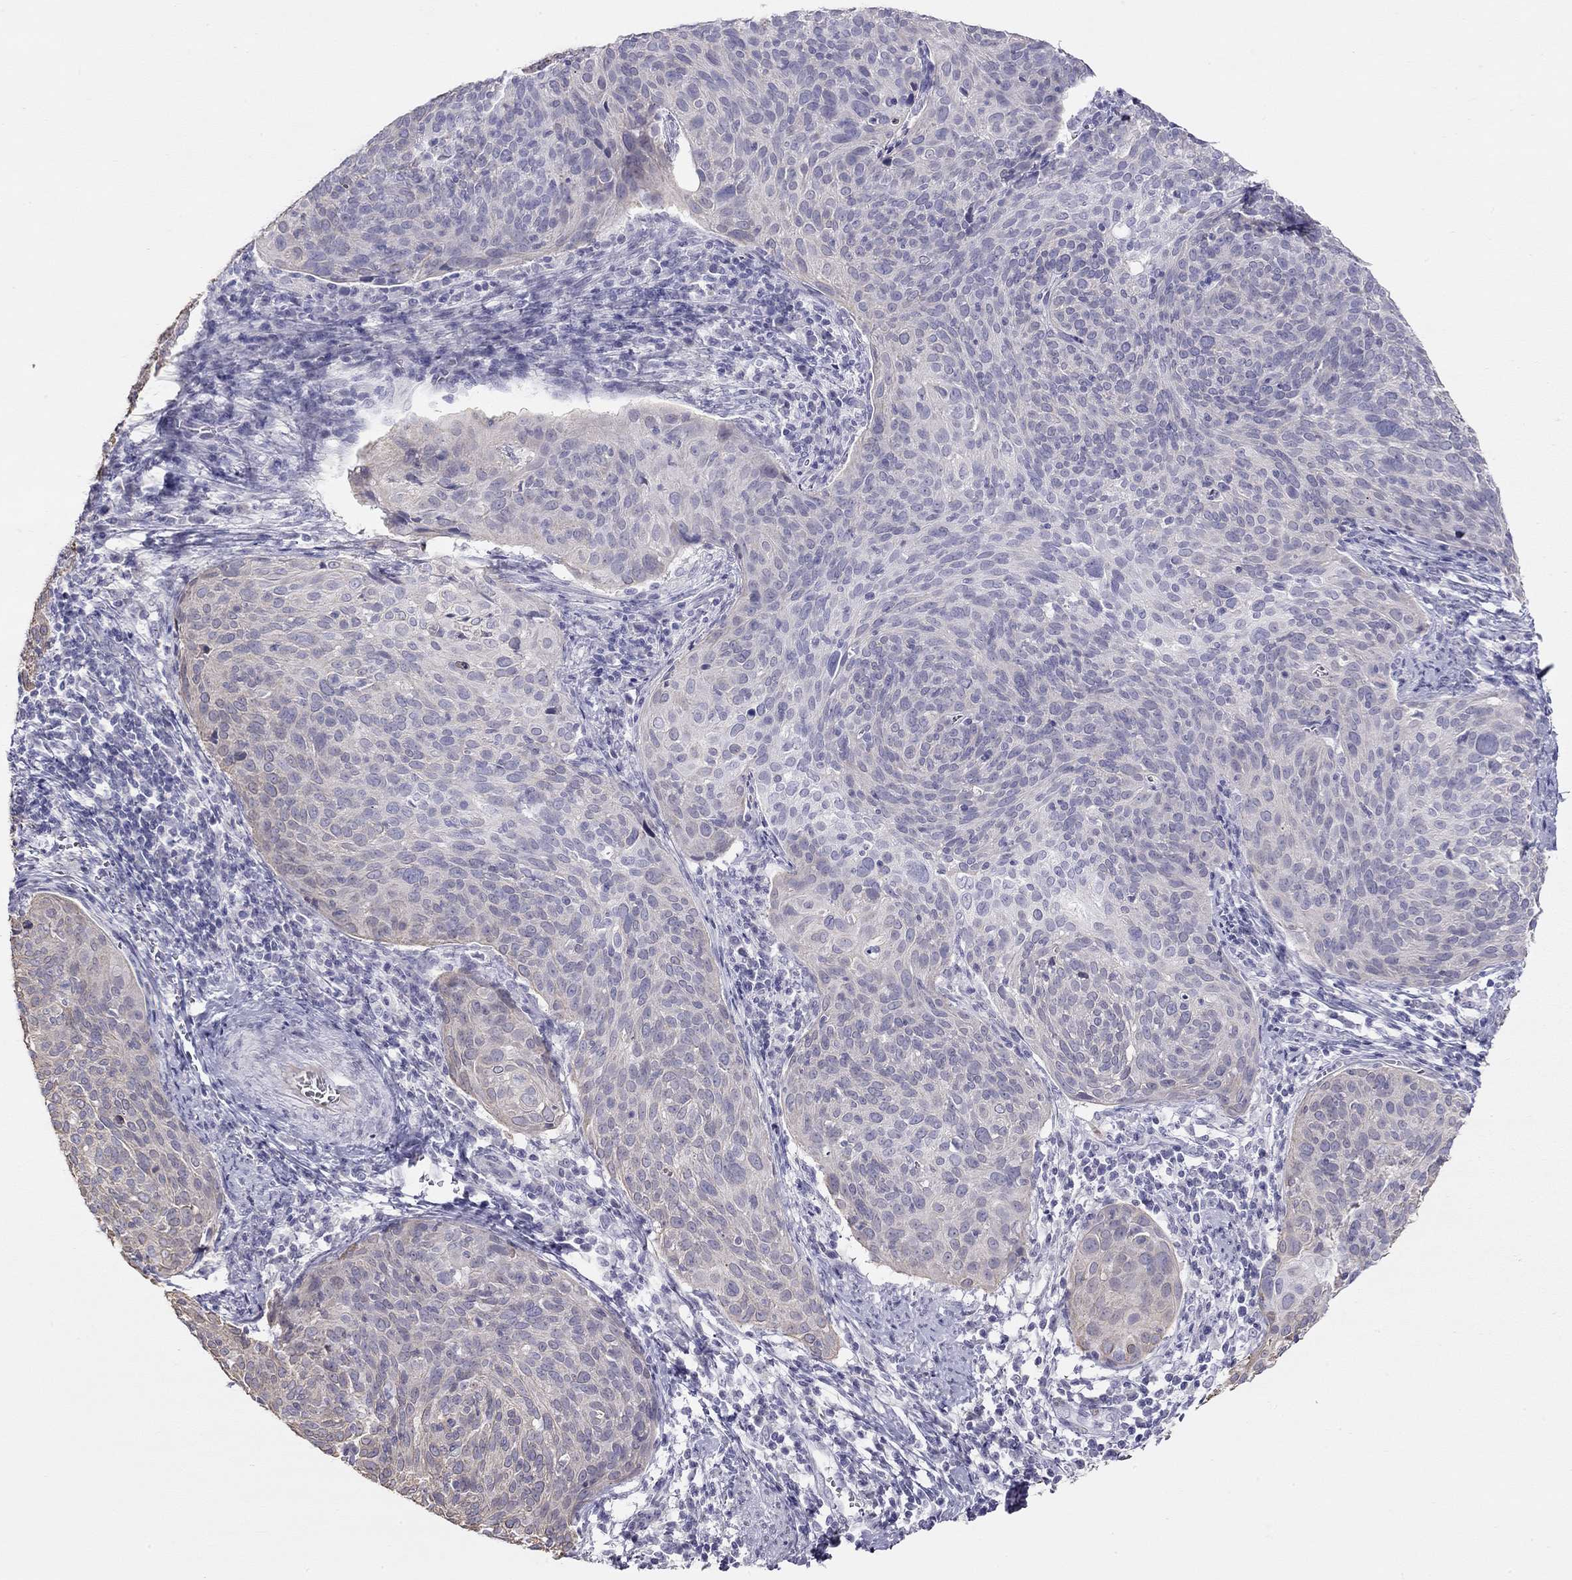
{"staining": {"intensity": "weak", "quantity": "<25%", "location": "cytoplasmic/membranous"}, "tissue": "cervical cancer", "cell_type": "Tumor cells", "image_type": "cancer", "snomed": [{"axis": "morphology", "description": "Squamous cell carcinoma, NOS"}, {"axis": "topography", "description": "Cervix"}], "caption": "Micrograph shows no protein expression in tumor cells of cervical squamous cell carcinoma tissue. (DAB immunohistochemistry (IHC) with hematoxylin counter stain).", "gene": "KCNV2", "patient": {"sex": "female", "age": 39}}